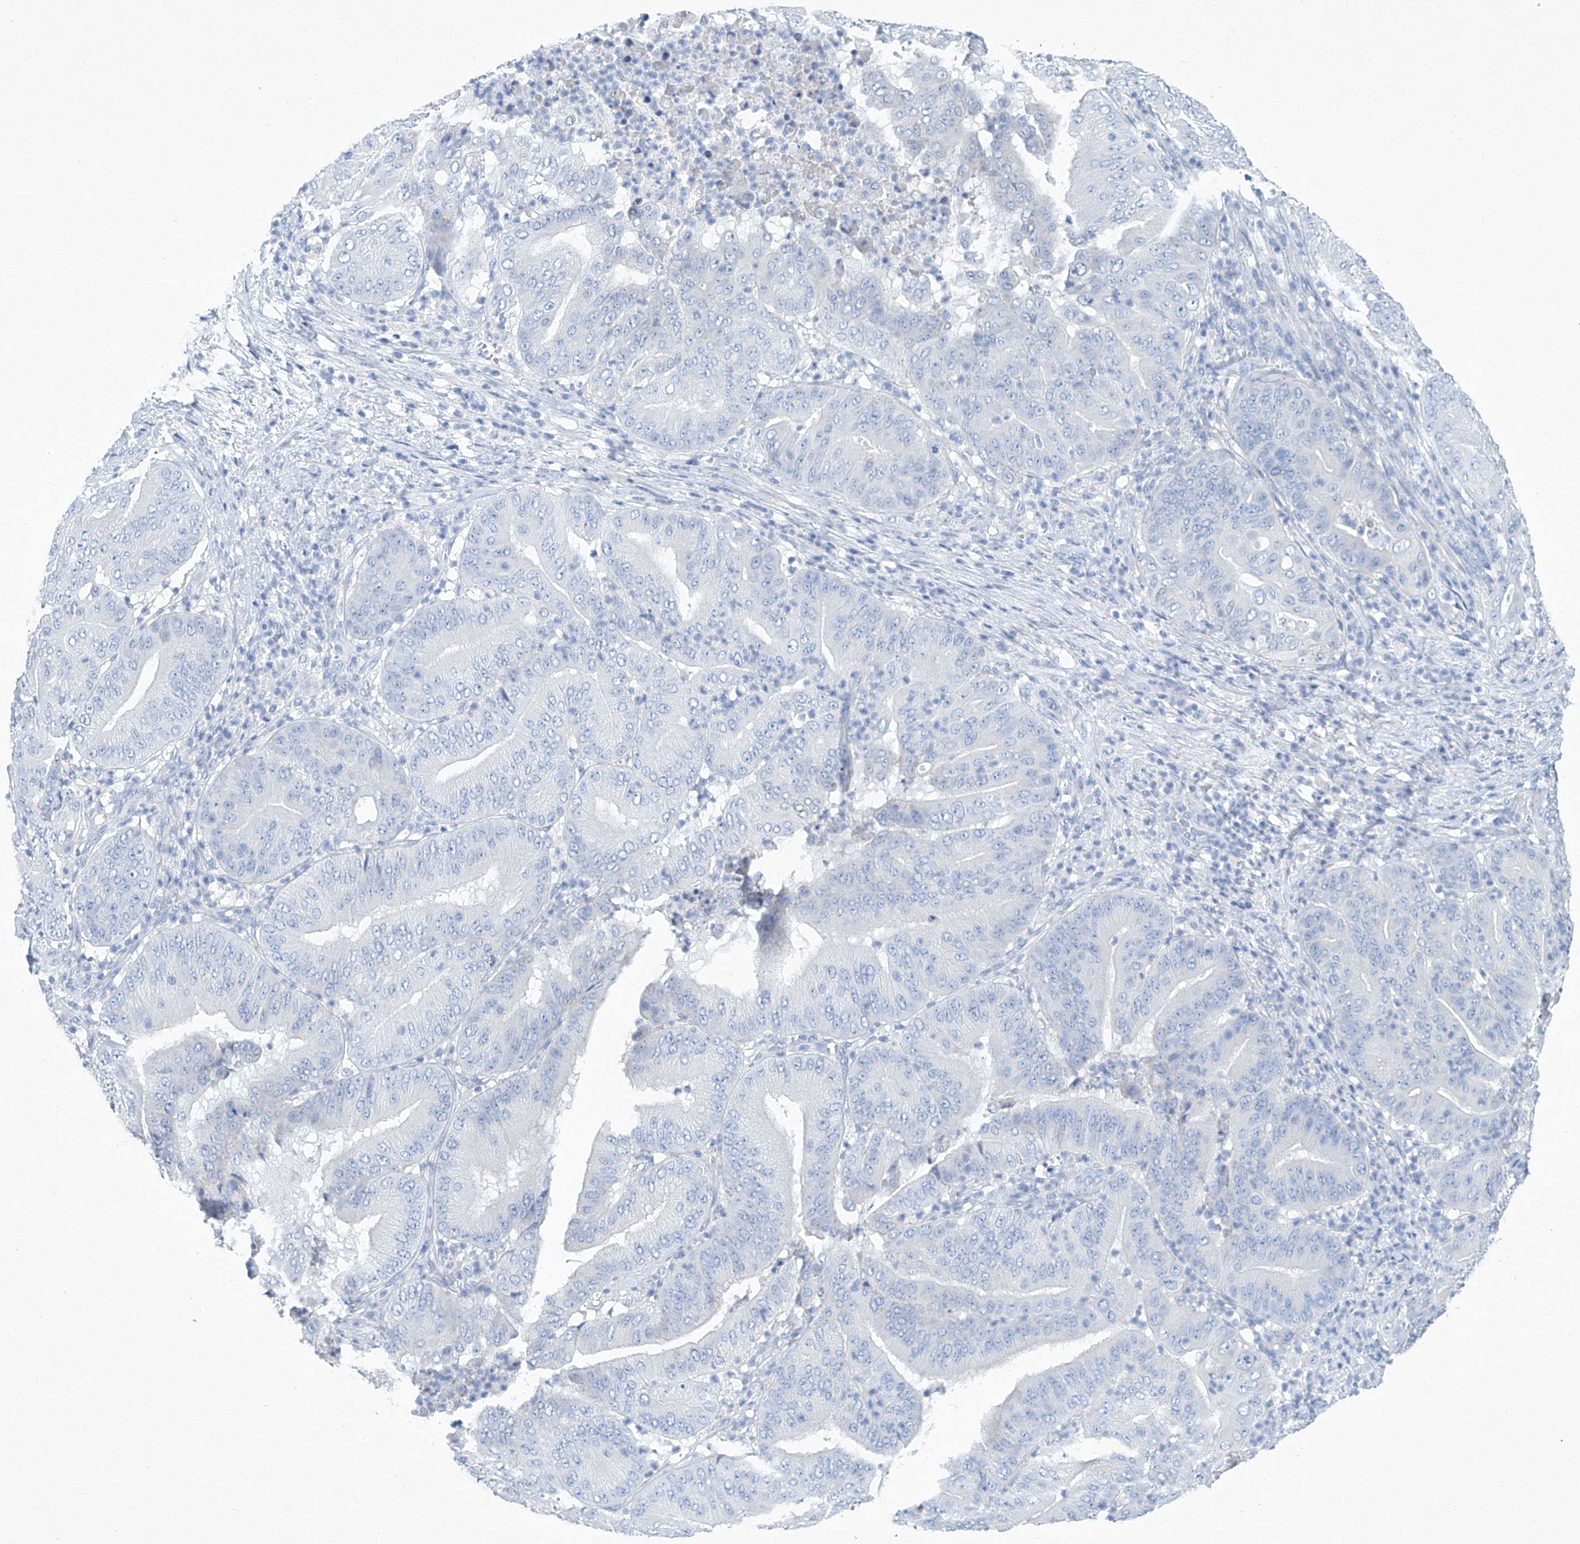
{"staining": {"intensity": "negative", "quantity": "none", "location": "none"}, "tissue": "pancreatic cancer", "cell_type": "Tumor cells", "image_type": "cancer", "snomed": [{"axis": "morphology", "description": "Adenocarcinoma, NOS"}, {"axis": "topography", "description": "Pancreas"}], "caption": "Immunohistochemistry (IHC) photomicrograph of neoplastic tissue: human pancreatic cancer (adenocarcinoma) stained with DAB demonstrates no significant protein staining in tumor cells.", "gene": "C1orf87", "patient": {"sex": "female", "age": 77}}